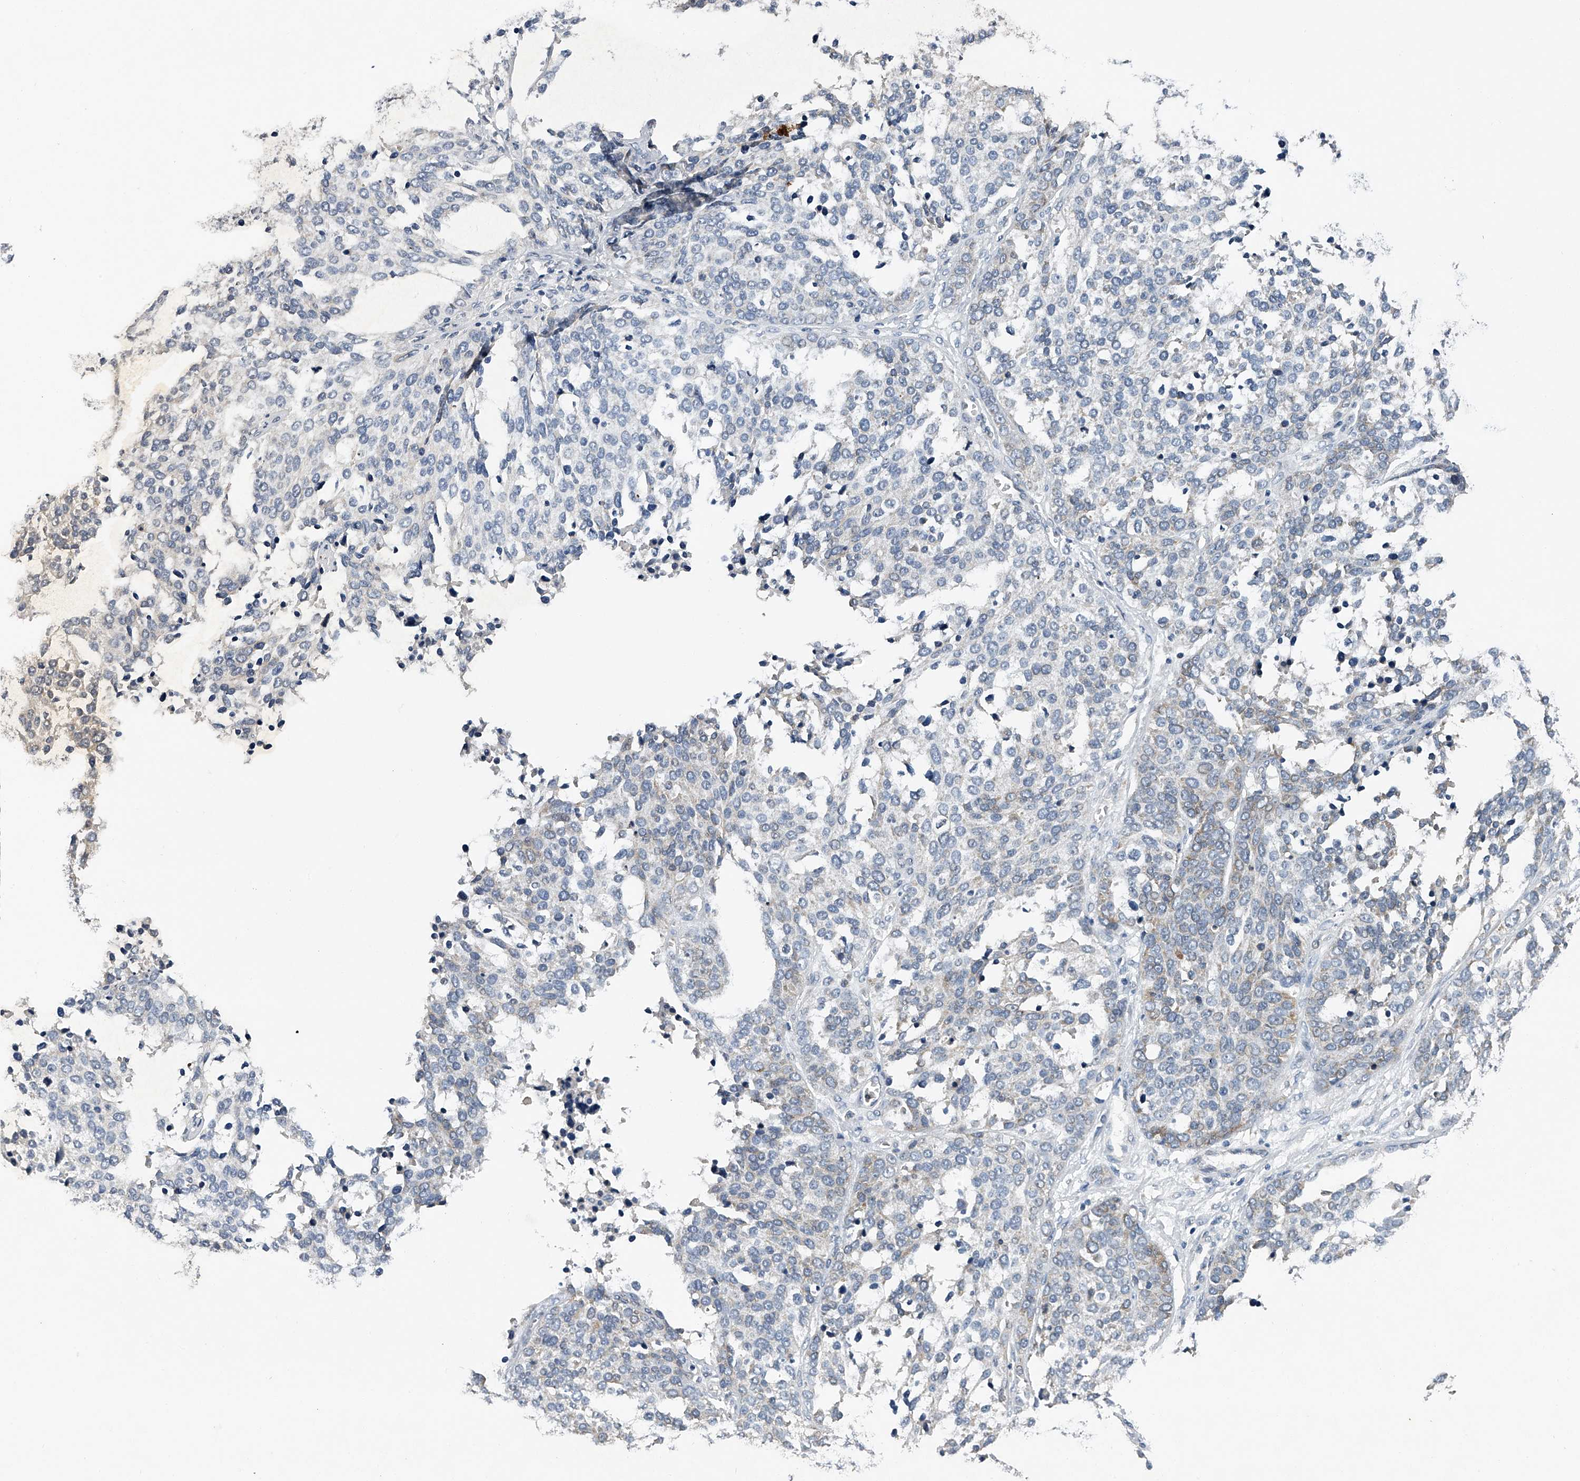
{"staining": {"intensity": "negative", "quantity": "none", "location": "none"}, "tissue": "ovarian cancer", "cell_type": "Tumor cells", "image_type": "cancer", "snomed": [{"axis": "morphology", "description": "Cystadenocarcinoma, serous, NOS"}, {"axis": "topography", "description": "Ovary"}], "caption": "Micrograph shows no protein expression in tumor cells of ovarian serous cystadenocarcinoma tissue. The staining is performed using DAB brown chromogen with nuclei counter-stained in using hematoxylin.", "gene": "RNF5", "patient": {"sex": "female", "age": 44}}